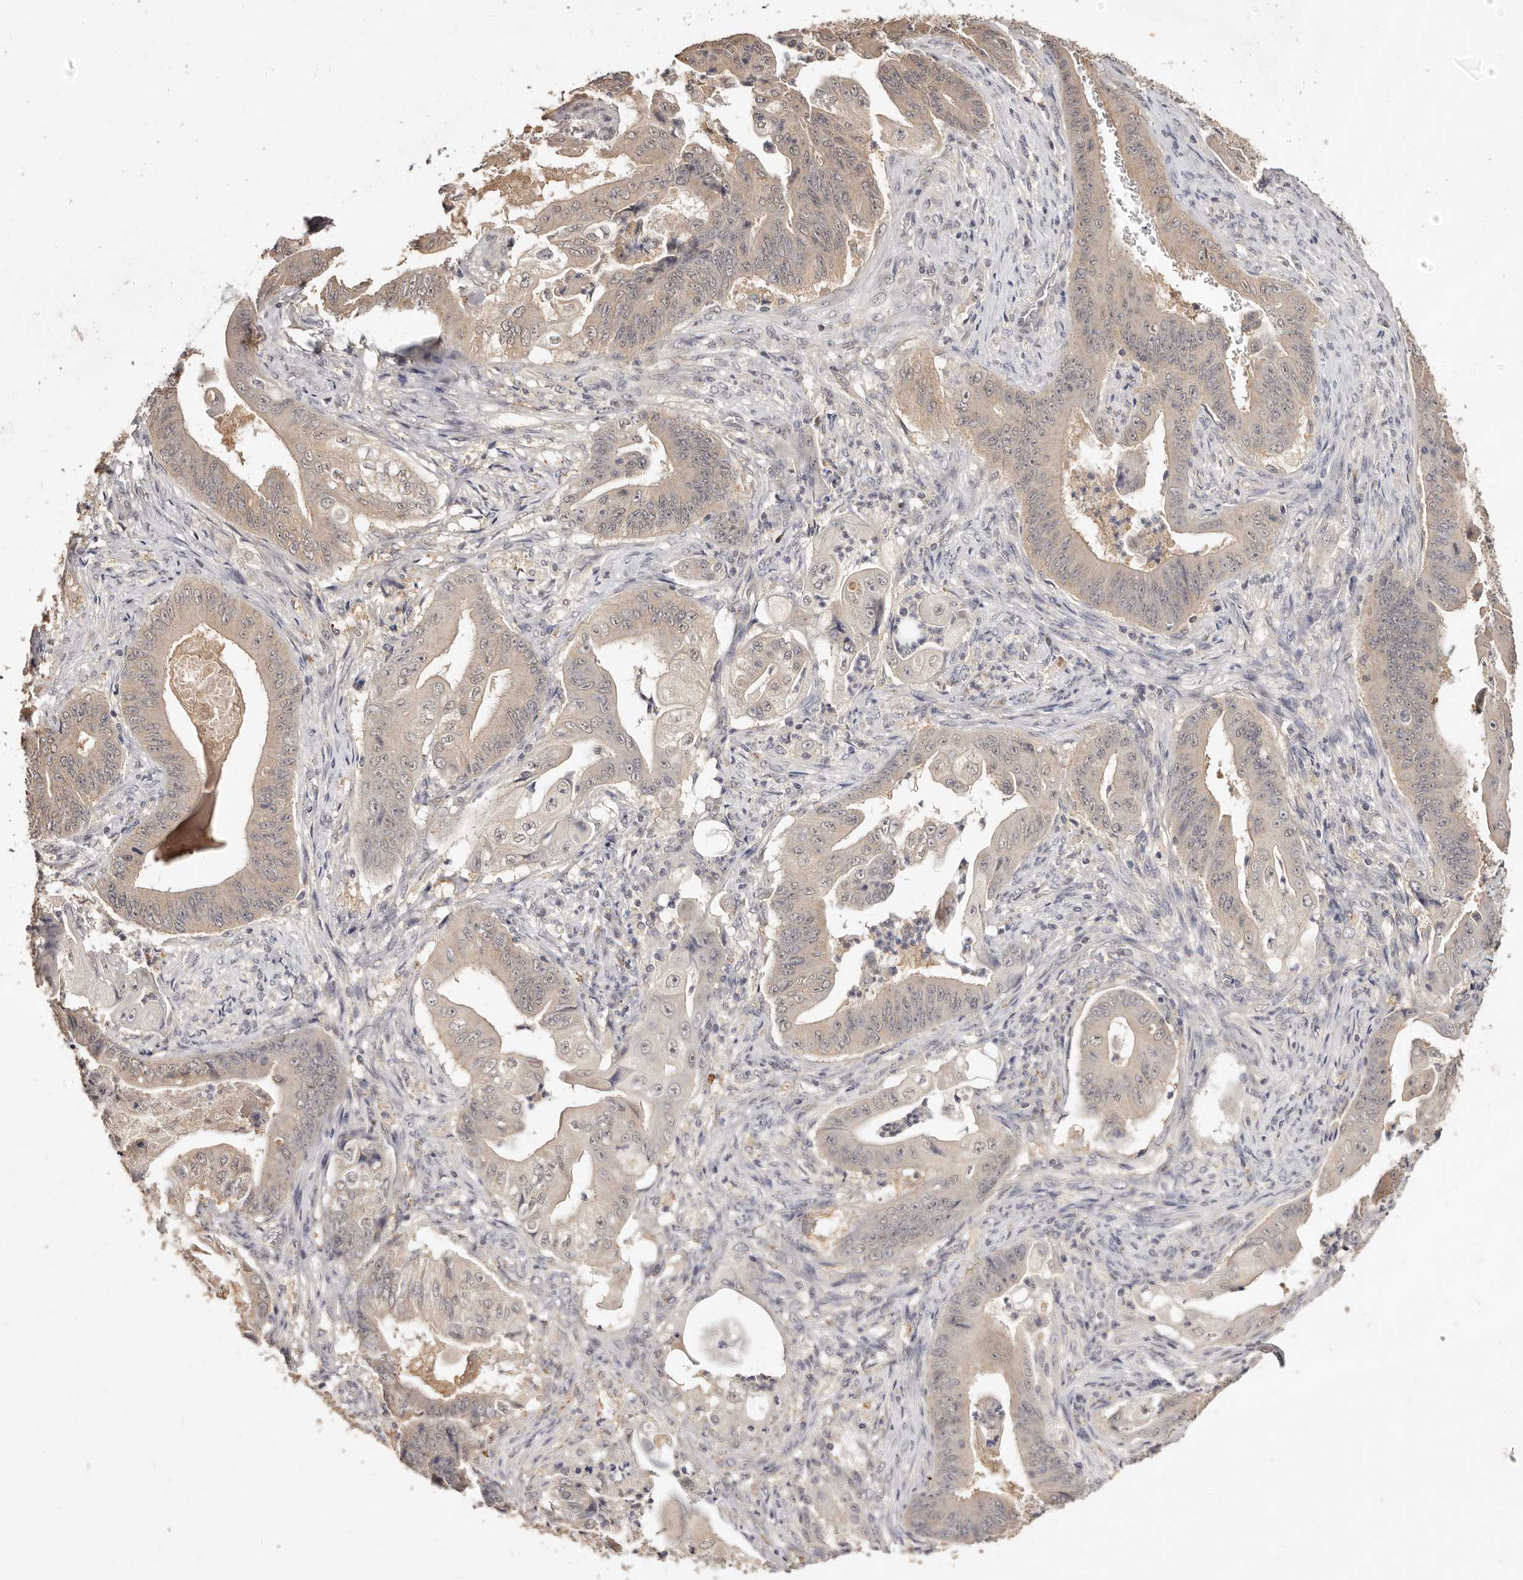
{"staining": {"intensity": "weak", "quantity": "25%-75%", "location": "cytoplasmic/membranous"}, "tissue": "stomach cancer", "cell_type": "Tumor cells", "image_type": "cancer", "snomed": [{"axis": "morphology", "description": "Adenocarcinoma, NOS"}, {"axis": "topography", "description": "Stomach"}], "caption": "The immunohistochemical stain labels weak cytoplasmic/membranous positivity in tumor cells of stomach cancer tissue. Immunohistochemistry stains the protein of interest in brown and the nuclei are stained blue.", "gene": "TSPAN13", "patient": {"sex": "female", "age": 73}}